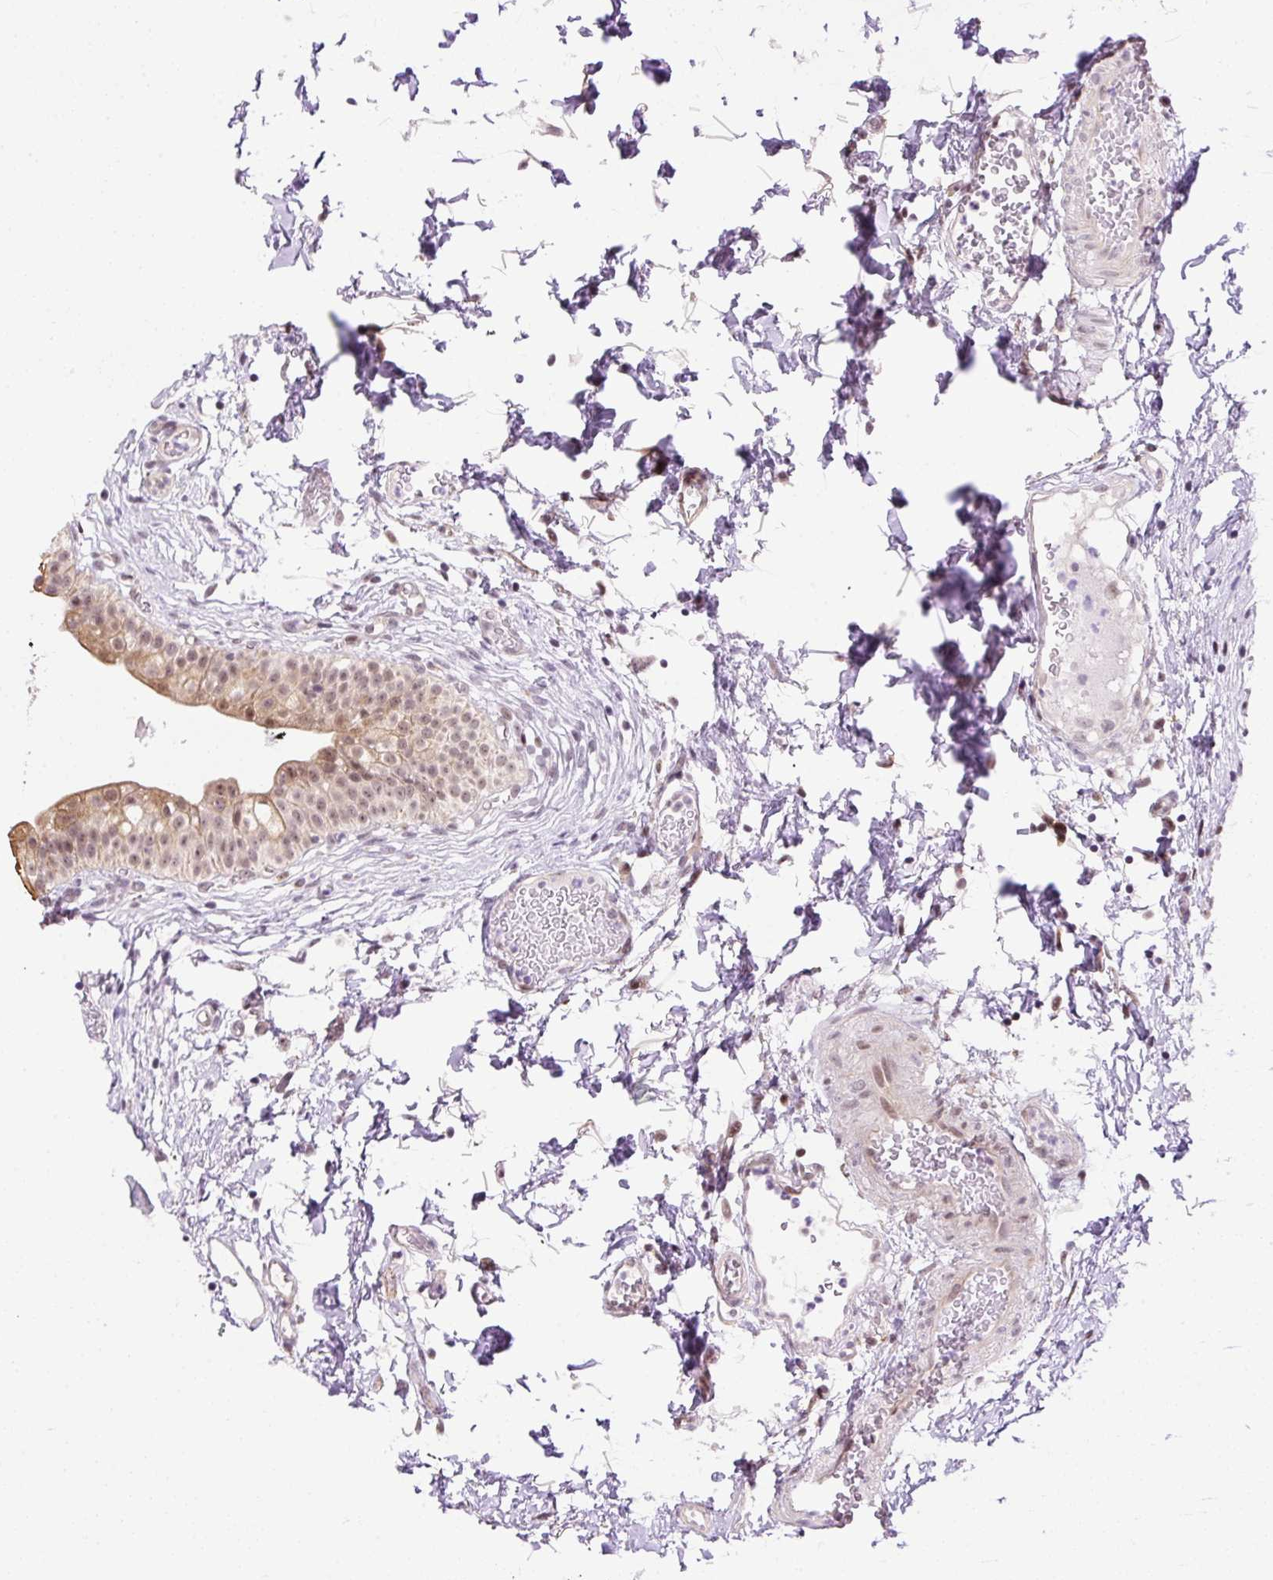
{"staining": {"intensity": "moderate", "quantity": ">75%", "location": "nuclear"}, "tissue": "urinary bladder", "cell_type": "Urothelial cells", "image_type": "normal", "snomed": [{"axis": "morphology", "description": "Normal tissue, NOS"}, {"axis": "topography", "description": "Urinary bladder"}, {"axis": "topography", "description": "Peripheral nerve tissue"}], "caption": "Immunohistochemical staining of unremarkable urinary bladder displays moderate nuclear protein staining in approximately >75% of urothelial cells. (Brightfield microscopy of DAB IHC at high magnification).", "gene": "TAF1A", "patient": {"sex": "male", "age": 55}}